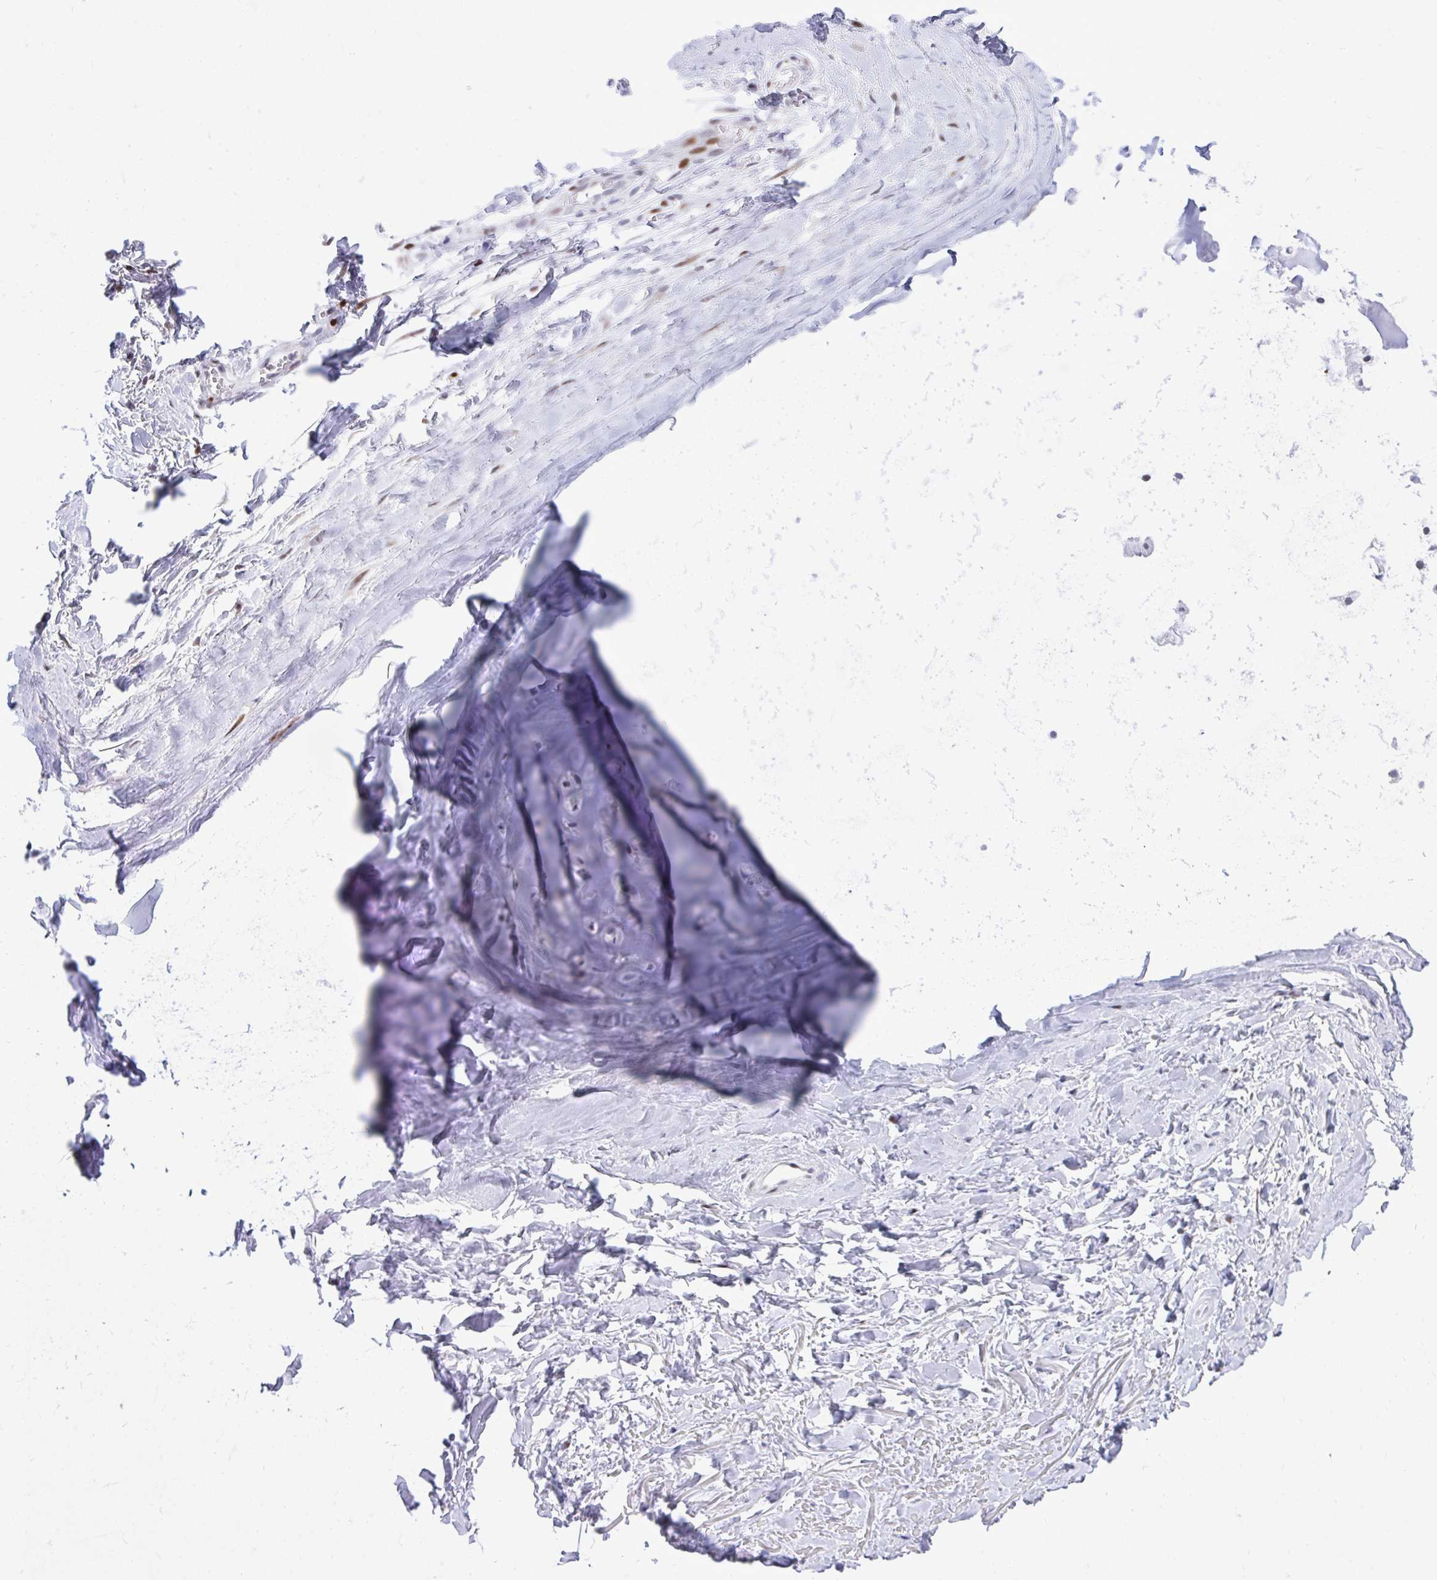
{"staining": {"intensity": "negative", "quantity": "none", "location": "none"}, "tissue": "soft tissue", "cell_type": "Chondrocytes", "image_type": "normal", "snomed": [{"axis": "morphology", "description": "Normal tissue, NOS"}, {"axis": "topography", "description": "Cartilage tissue"}, {"axis": "topography", "description": "Nasopharynx"}, {"axis": "topography", "description": "Thyroid gland"}], "caption": "Immunohistochemistry (IHC) of benign human soft tissue reveals no staining in chondrocytes.", "gene": "GLDN", "patient": {"sex": "male", "age": 63}}